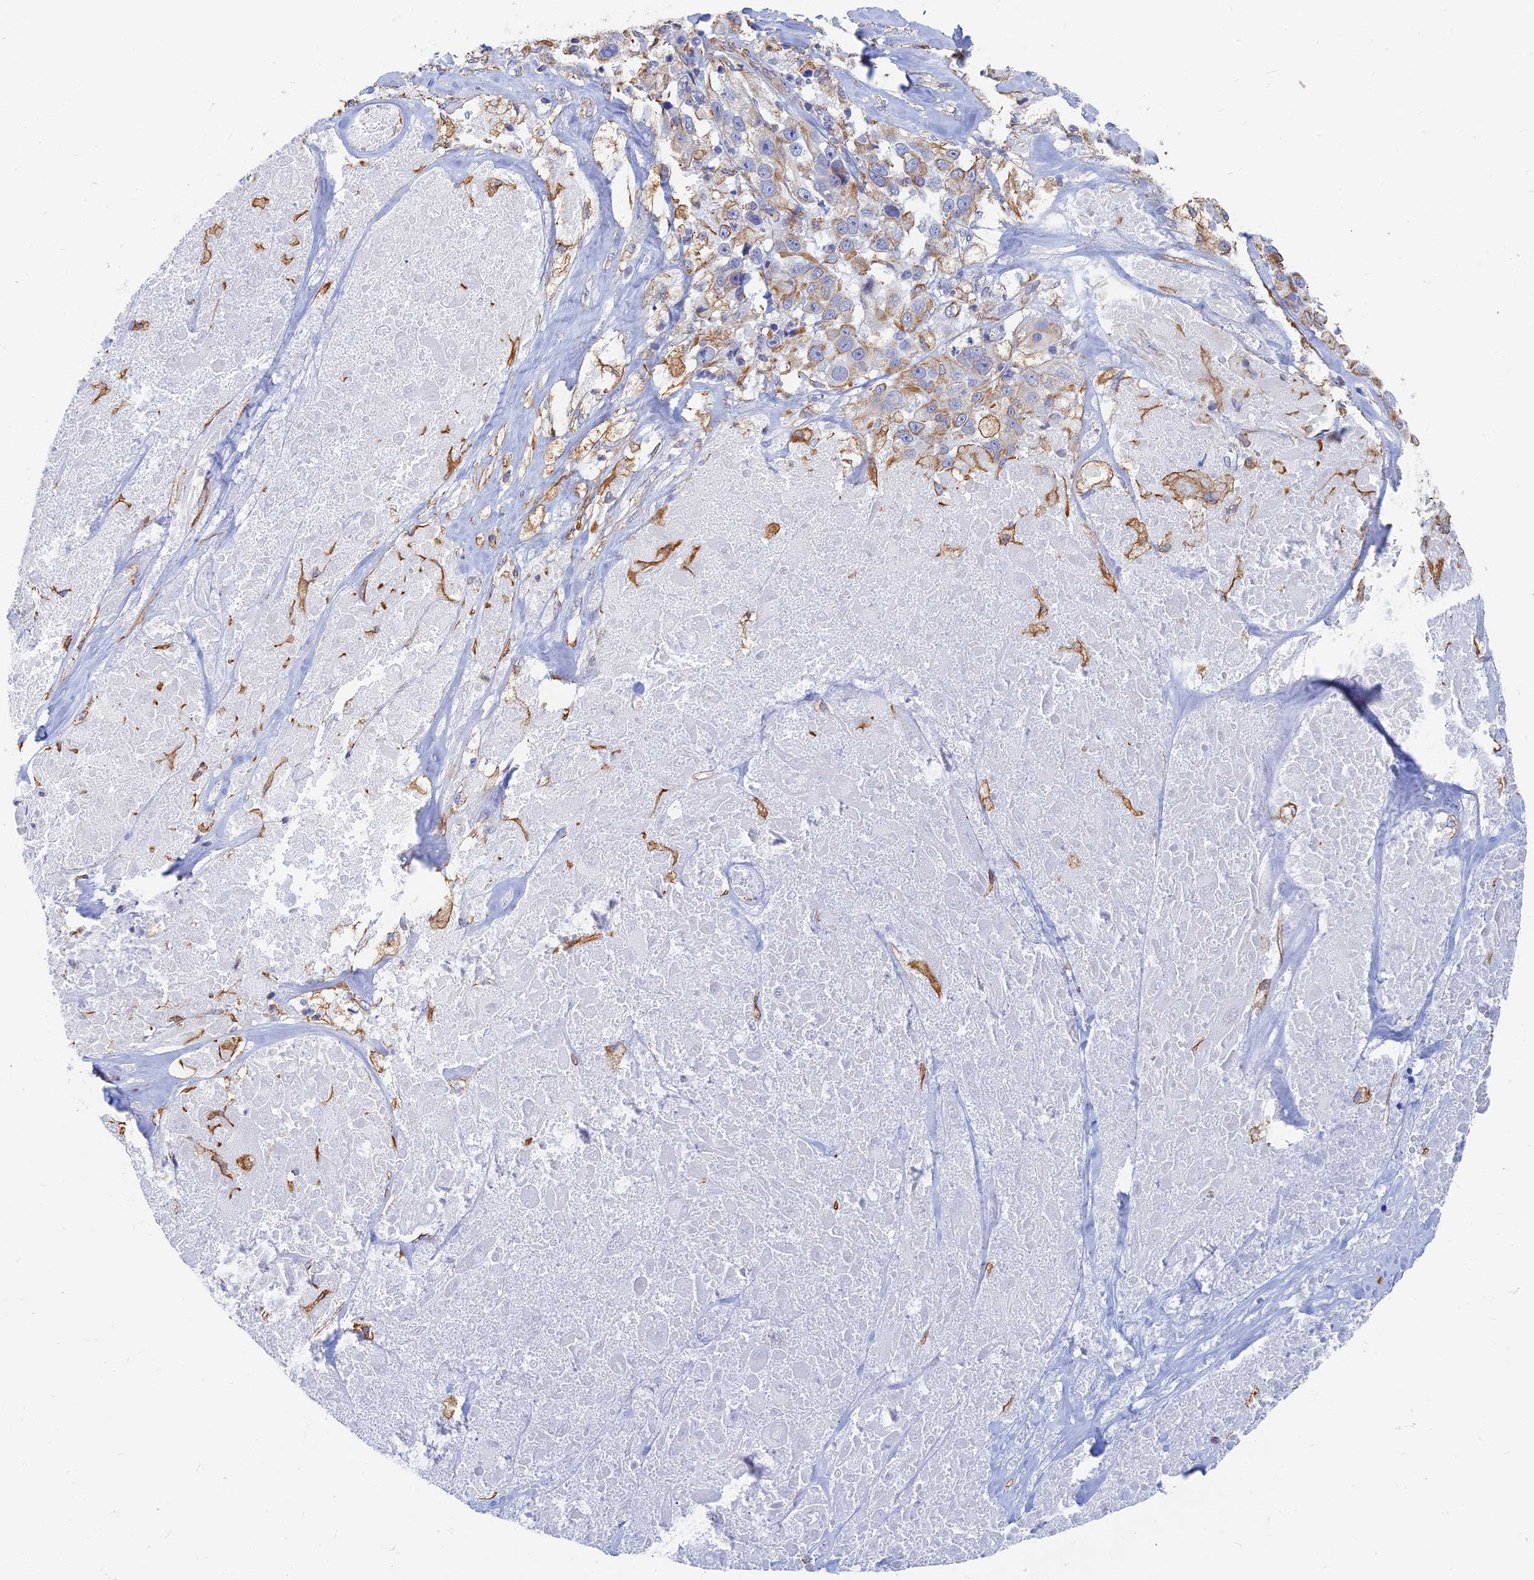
{"staining": {"intensity": "weak", "quantity": "<25%", "location": "cytoplasmic/membranous"}, "tissue": "melanoma", "cell_type": "Tumor cells", "image_type": "cancer", "snomed": [{"axis": "morphology", "description": "Malignant melanoma, Metastatic site"}, {"axis": "topography", "description": "Lymph node"}], "caption": "A high-resolution photomicrograph shows immunohistochemistry (IHC) staining of malignant melanoma (metastatic site), which demonstrates no significant staining in tumor cells.", "gene": "RMC1", "patient": {"sex": "male", "age": 62}}